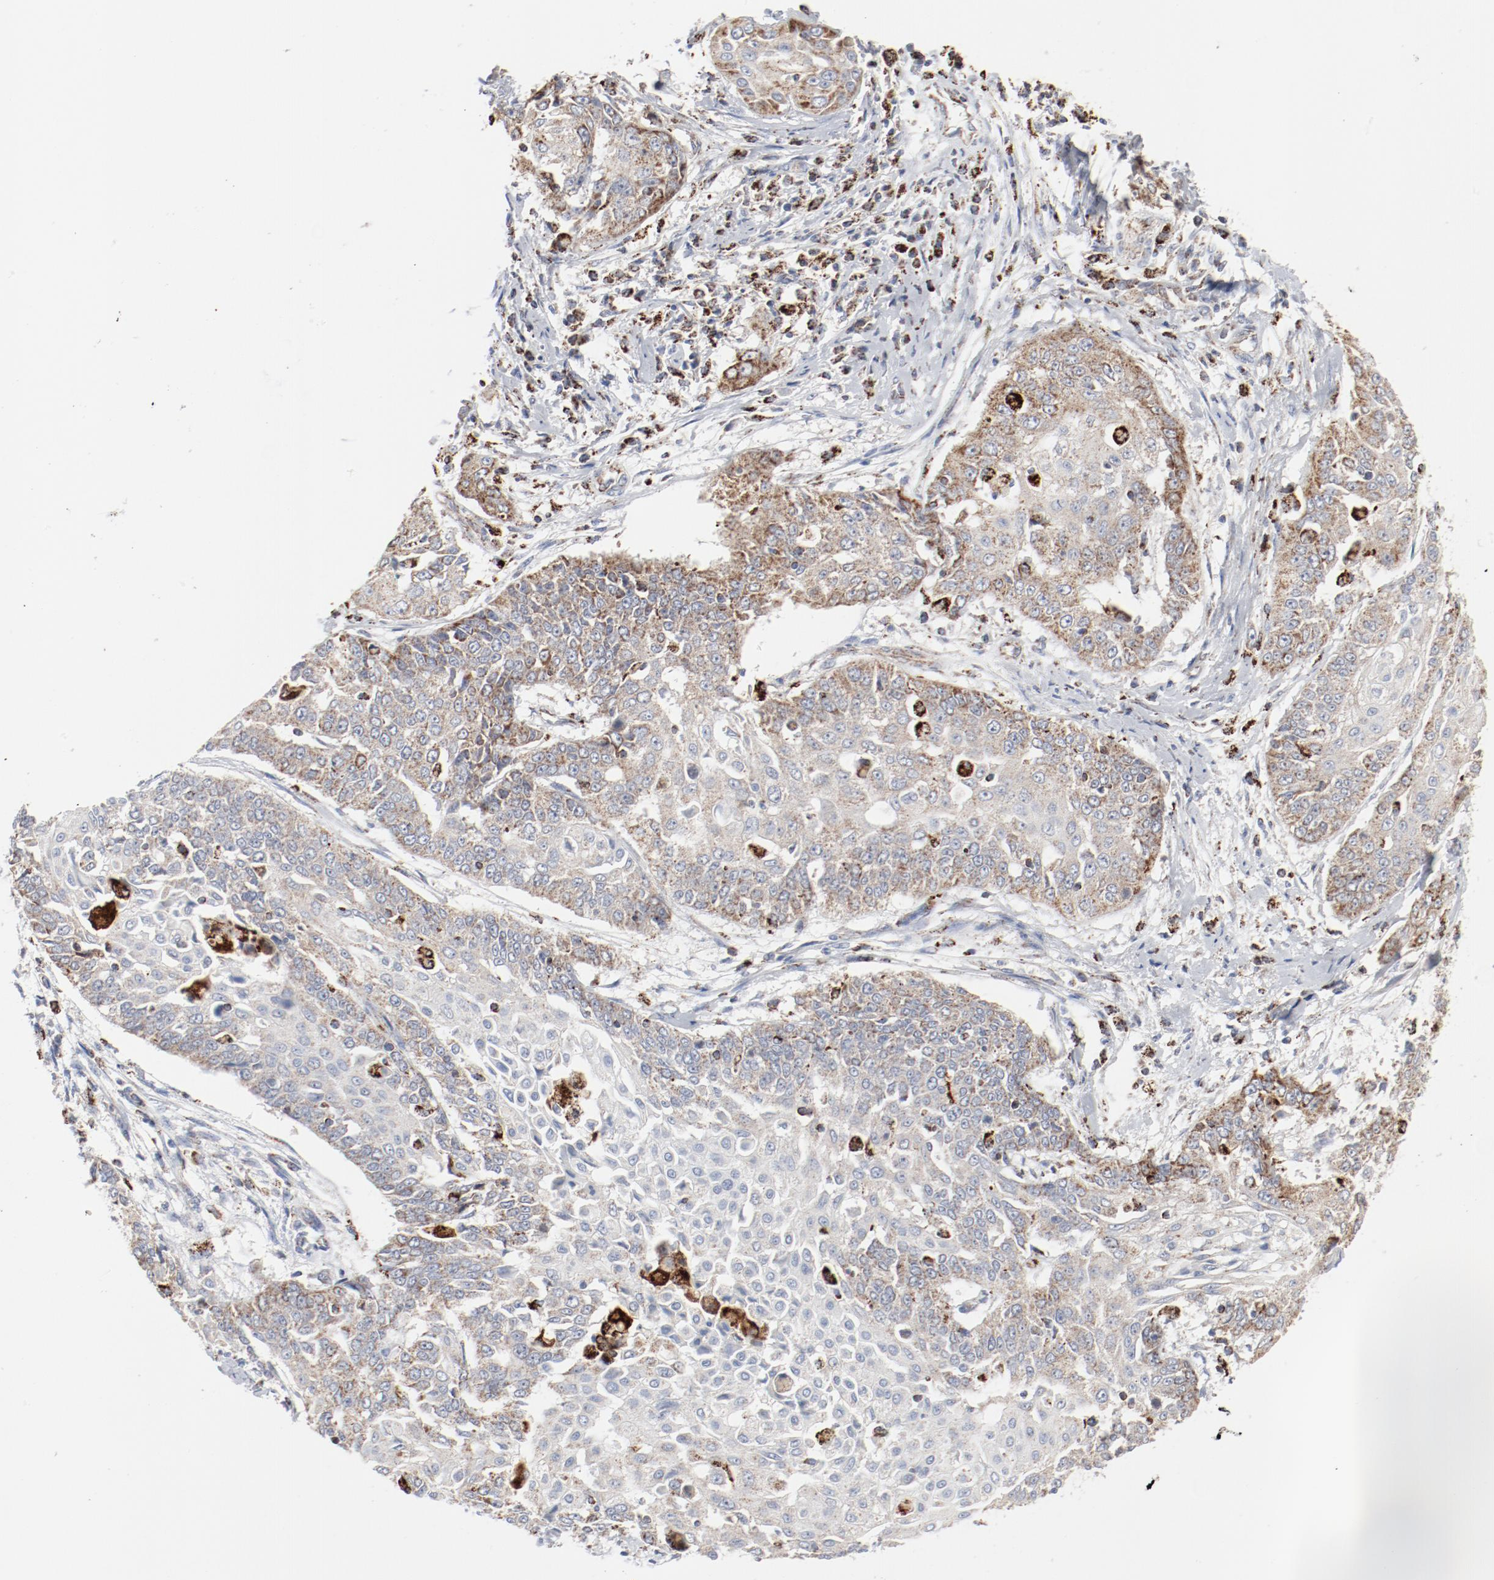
{"staining": {"intensity": "weak", "quantity": ">75%", "location": "cytoplasmic/membranous"}, "tissue": "cervical cancer", "cell_type": "Tumor cells", "image_type": "cancer", "snomed": [{"axis": "morphology", "description": "Squamous cell carcinoma, NOS"}, {"axis": "topography", "description": "Cervix"}], "caption": "DAB immunohistochemical staining of human cervical cancer (squamous cell carcinoma) displays weak cytoplasmic/membranous protein positivity in about >75% of tumor cells. The protein is stained brown, and the nuclei are stained in blue (DAB (3,3'-diaminobenzidine) IHC with brightfield microscopy, high magnification).", "gene": "SETD3", "patient": {"sex": "female", "age": 64}}